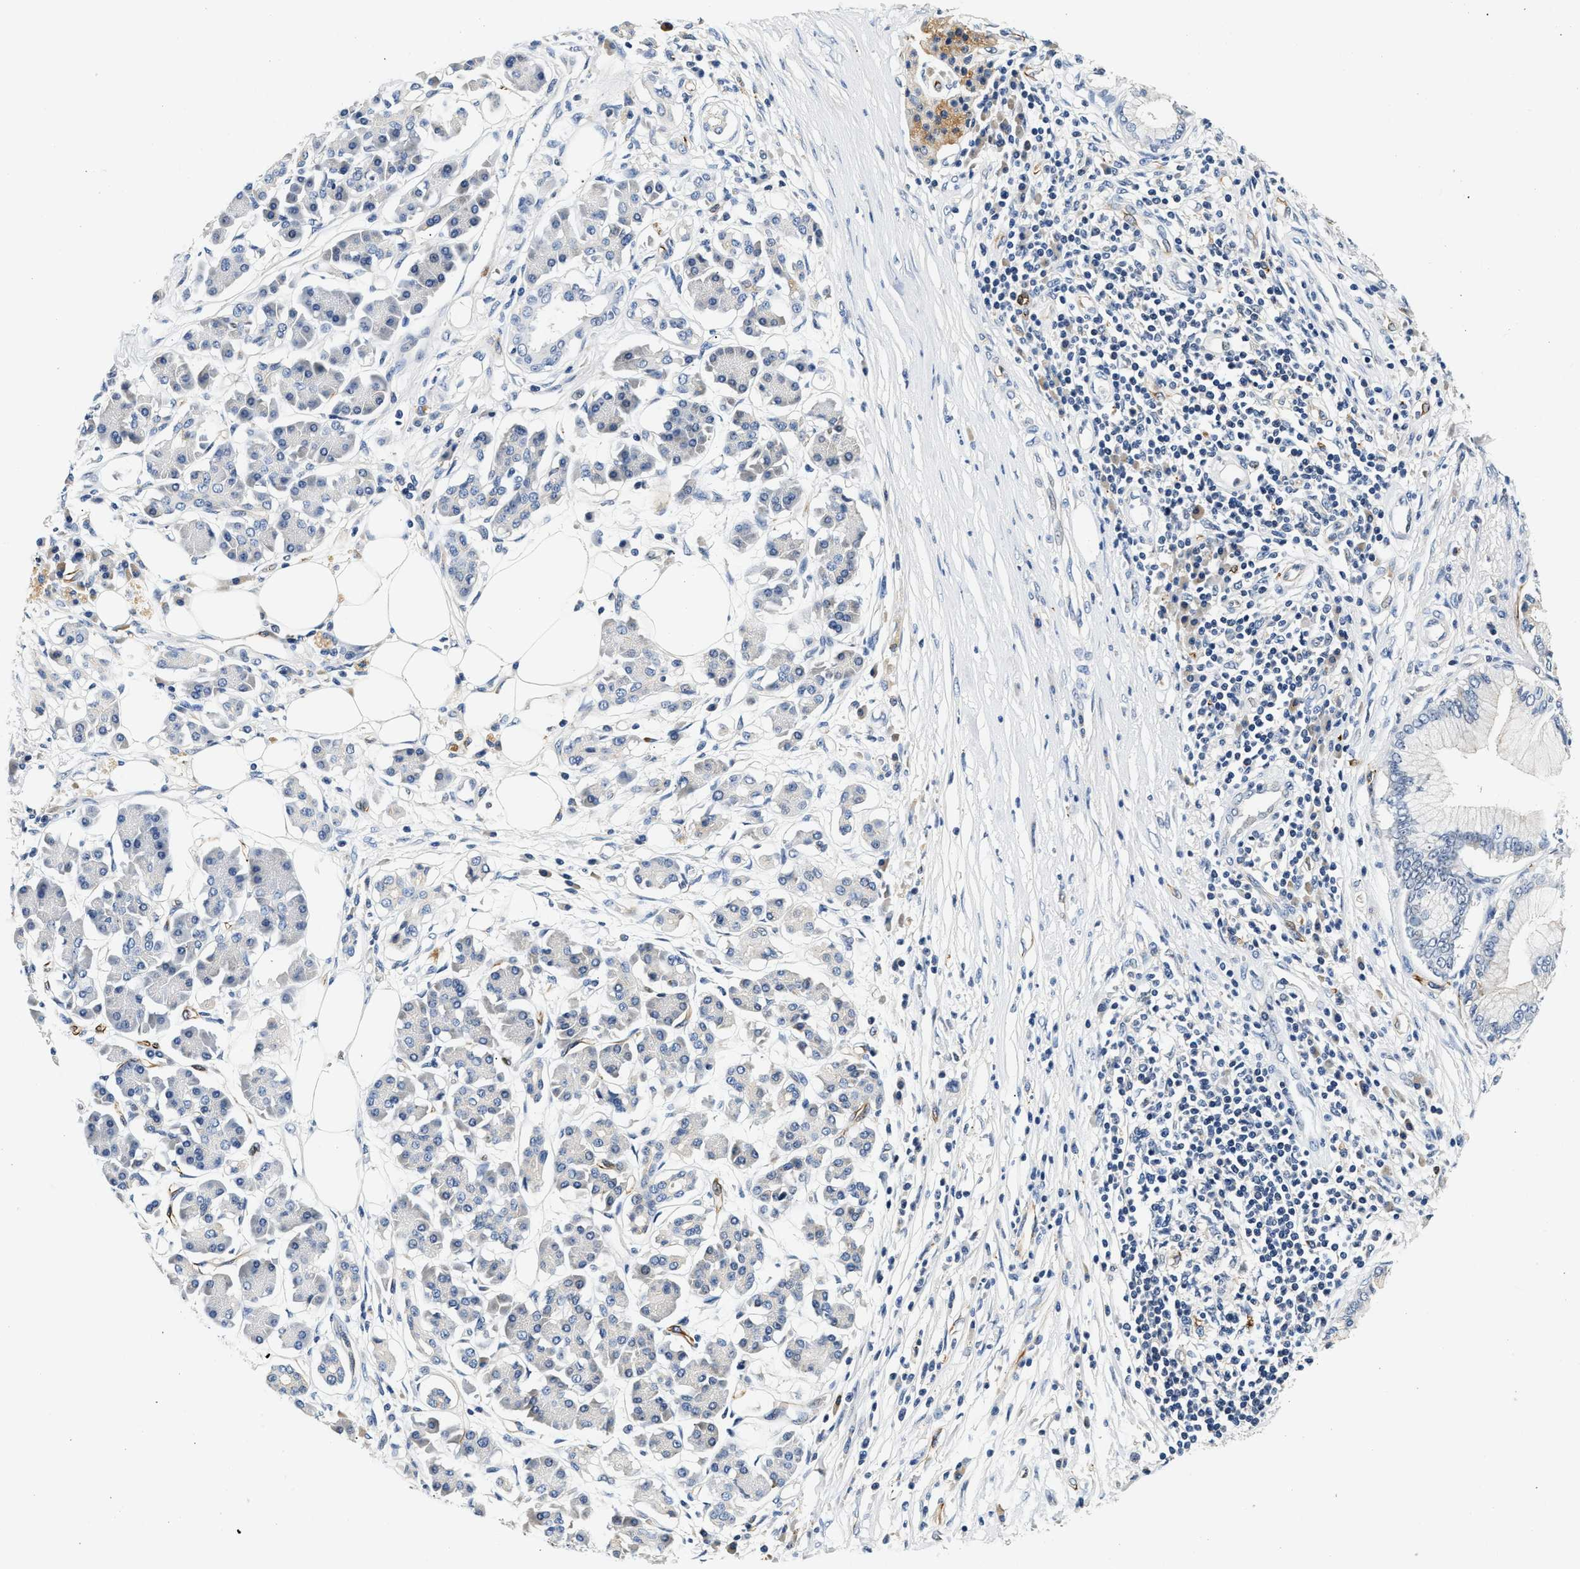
{"staining": {"intensity": "negative", "quantity": "none", "location": "none"}, "tissue": "pancreatic cancer", "cell_type": "Tumor cells", "image_type": "cancer", "snomed": [{"axis": "morphology", "description": "Adenocarcinoma, NOS"}, {"axis": "topography", "description": "Pancreas"}], "caption": "This micrograph is of pancreatic cancer stained with immunohistochemistry (IHC) to label a protein in brown with the nuclei are counter-stained blue. There is no staining in tumor cells.", "gene": "MED22", "patient": {"sex": "male", "age": 77}}